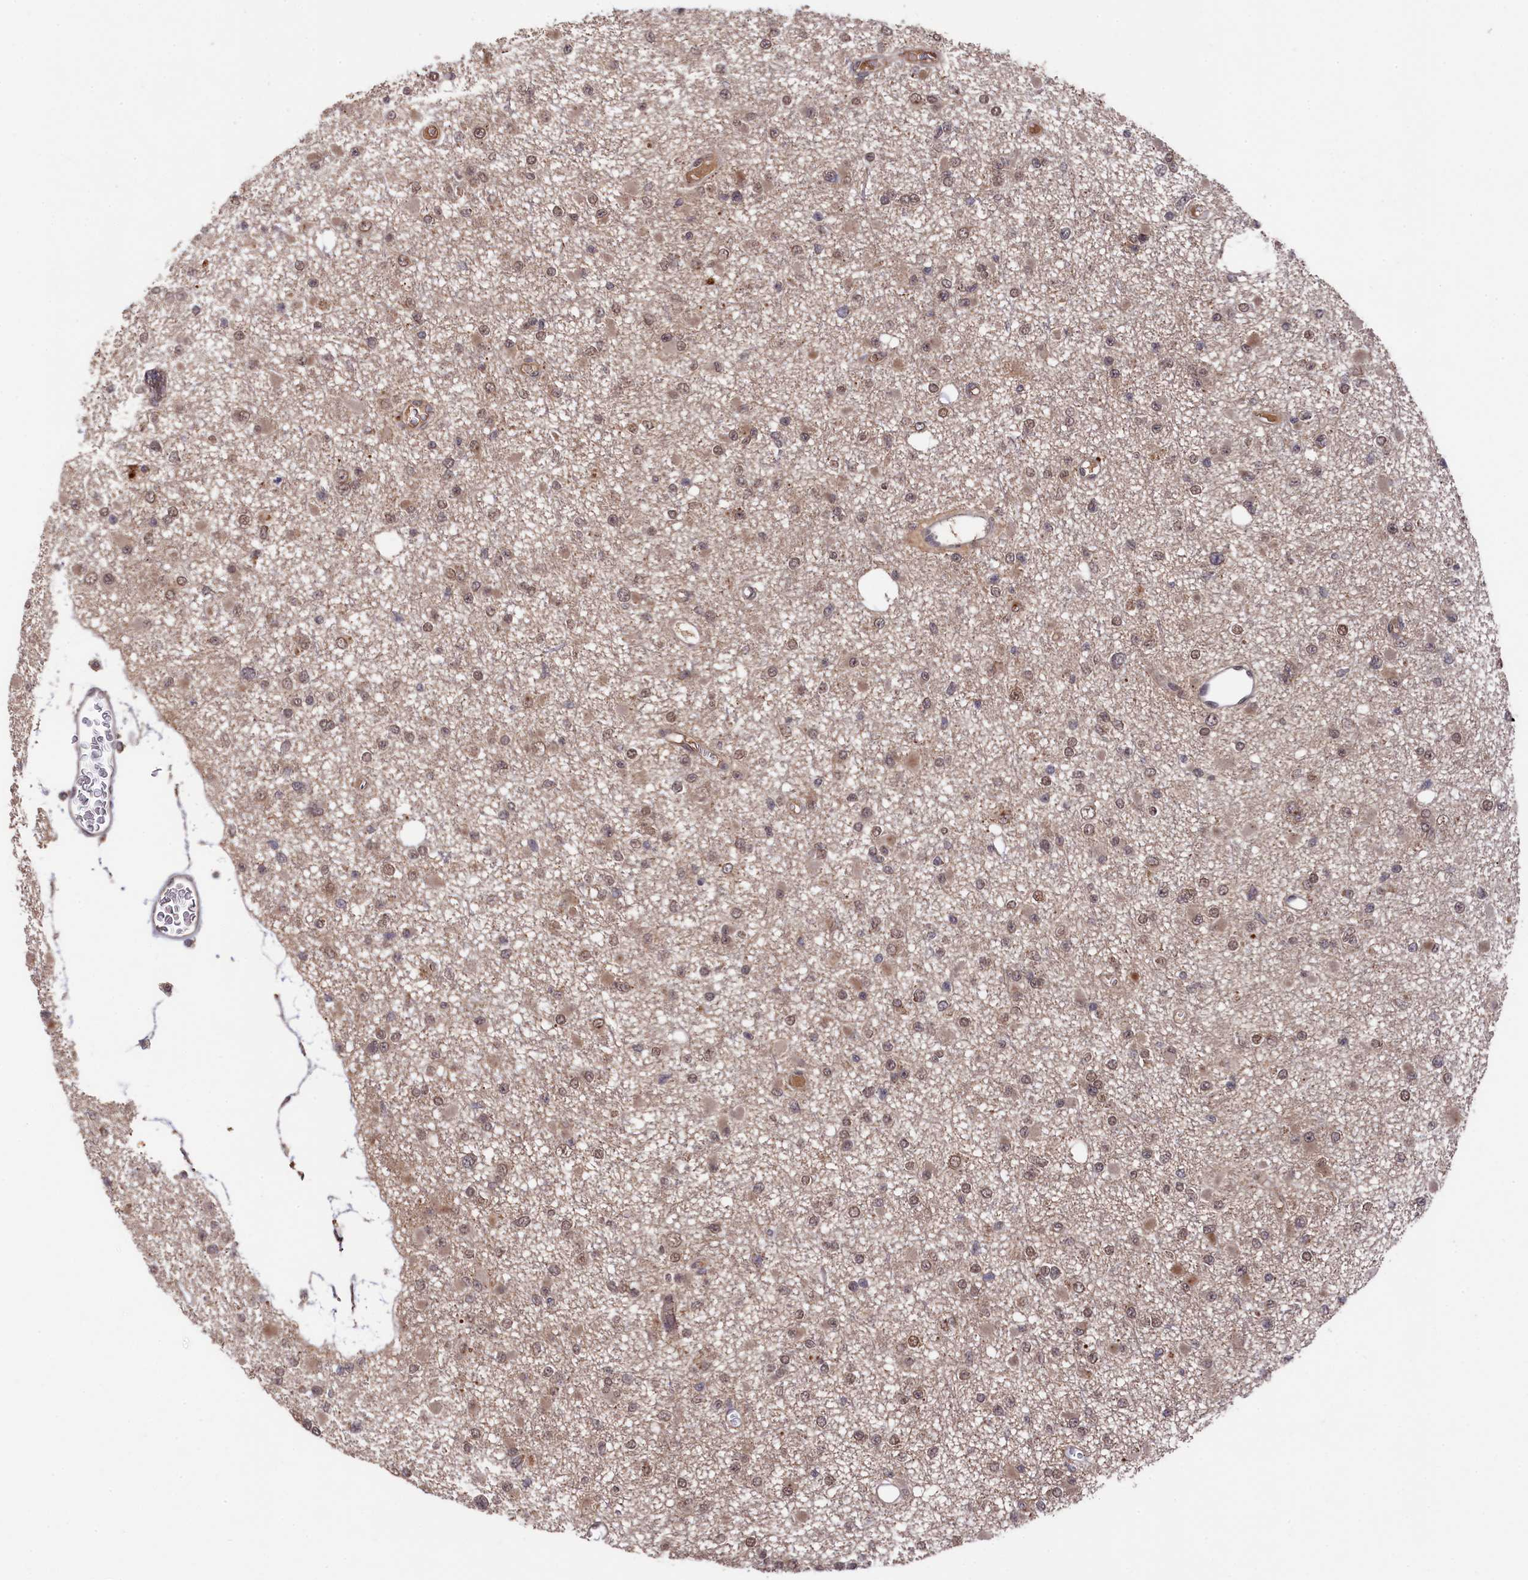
{"staining": {"intensity": "moderate", "quantity": ">75%", "location": "nuclear"}, "tissue": "glioma", "cell_type": "Tumor cells", "image_type": "cancer", "snomed": [{"axis": "morphology", "description": "Glioma, malignant, Low grade"}, {"axis": "topography", "description": "Brain"}], "caption": "About >75% of tumor cells in human low-grade glioma (malignant) reveal moderate nuclear protein positivity as visualized by brown immunohistochemical staining.", "gene": "CLPX", "patient": {"sex": "female", "age": 22}}